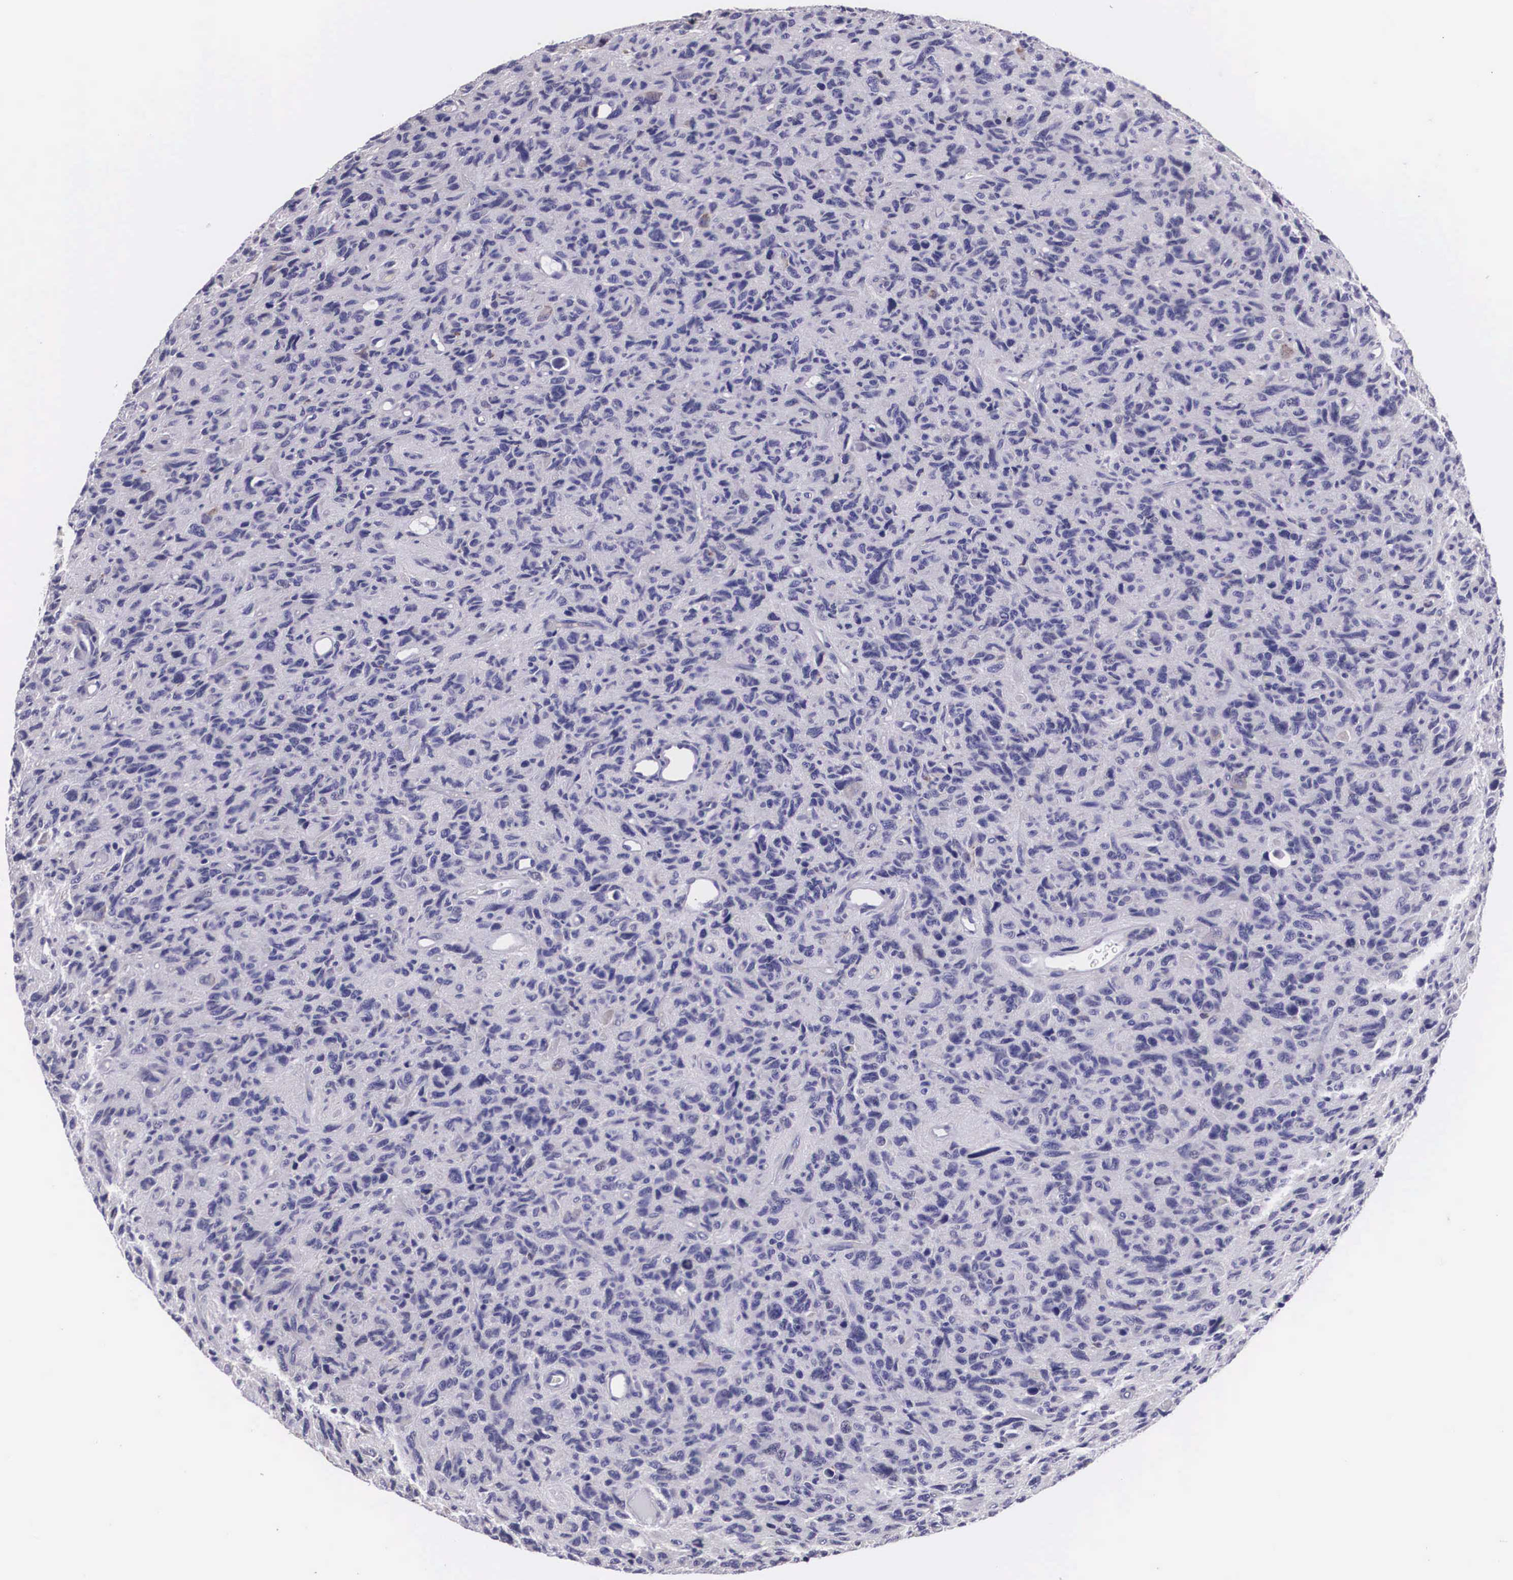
{"staining": {"intensity": "negative", "quantity": "none", "location": "none"}, "tissue": "glioma", "cell_type": "Tumor cells", "image_type": "cancer", "snomed": [{"axis": "morphology", "description": "Glioma, malignant, High grade"}, {"axis": "topography", "description": "Brain"}], "caption": "Immunohistochemical staining of human malignant high-grade glioma reveals no significant staining in tumor cells.", "gene": "ARG2", "patient": {"sex": "female", "age": 60}}